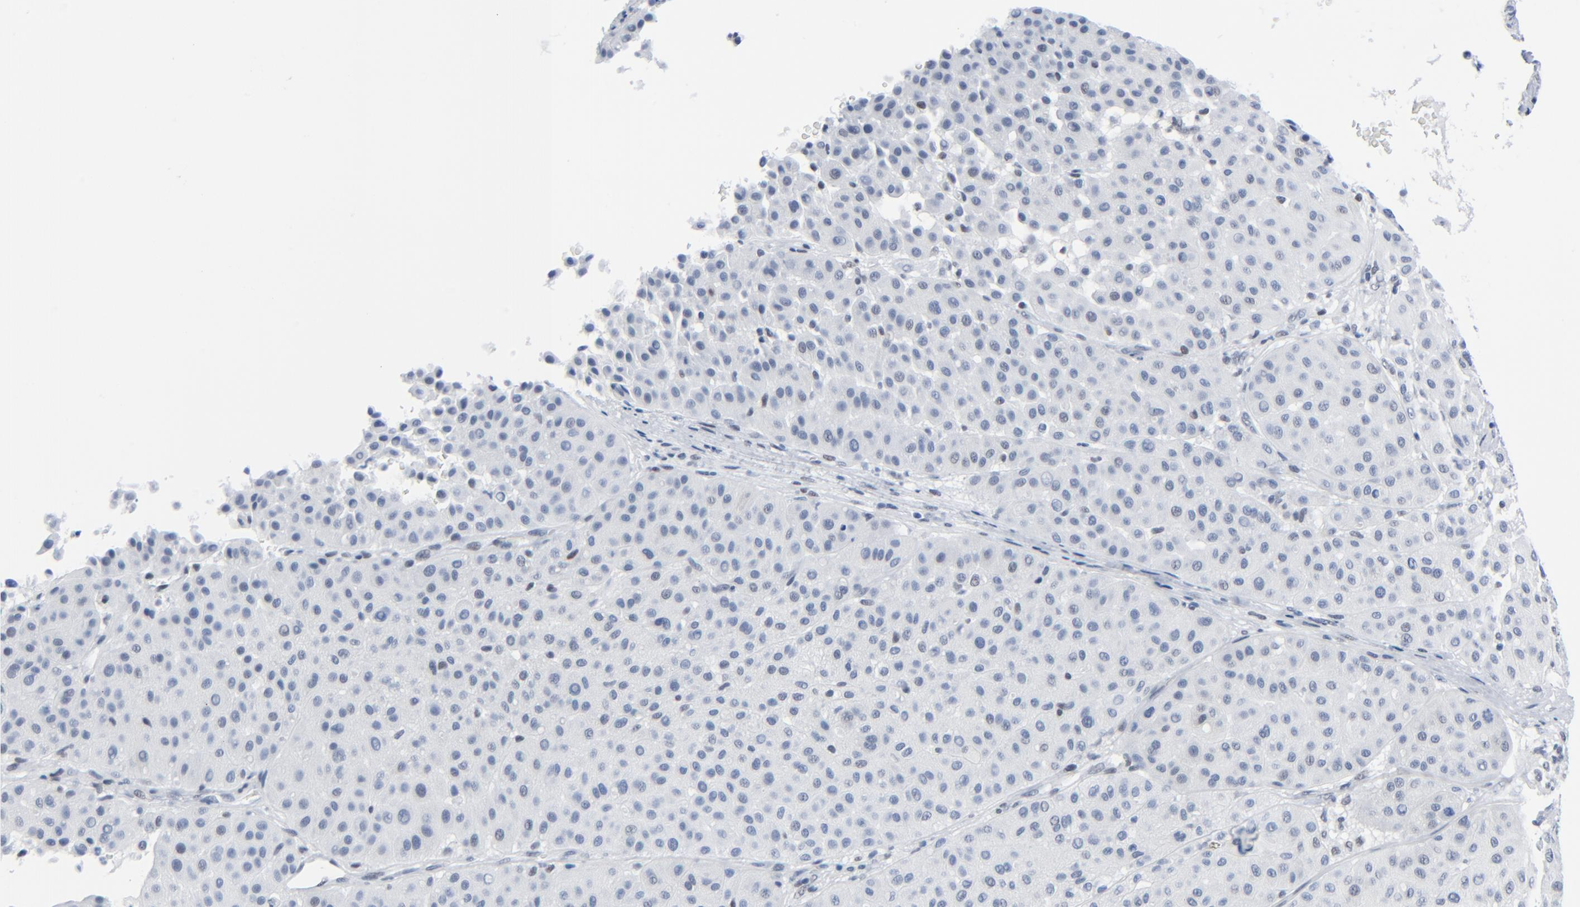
{"staining": {"intensity": "negative", "quantity": "none", "location": "none"}, "tissue": "melanoma", "cell_type": "Tumor cells", "image_type": "cancer", "snomed": [{"axis": "morphology", "description": "Normal tissue, NOS"}, {"axis": "morphology", "description": "Malignant melanoma, Metastatic site"}, {"axis": "topography", "description": "Skin"}], "caption": "The immunohistochemistry (IHC) histopathology image has no significant expression in tumor cells of melanoma tissue.", "gene": "SIRT1", "patient": {"sex": "male", "age": 41}}